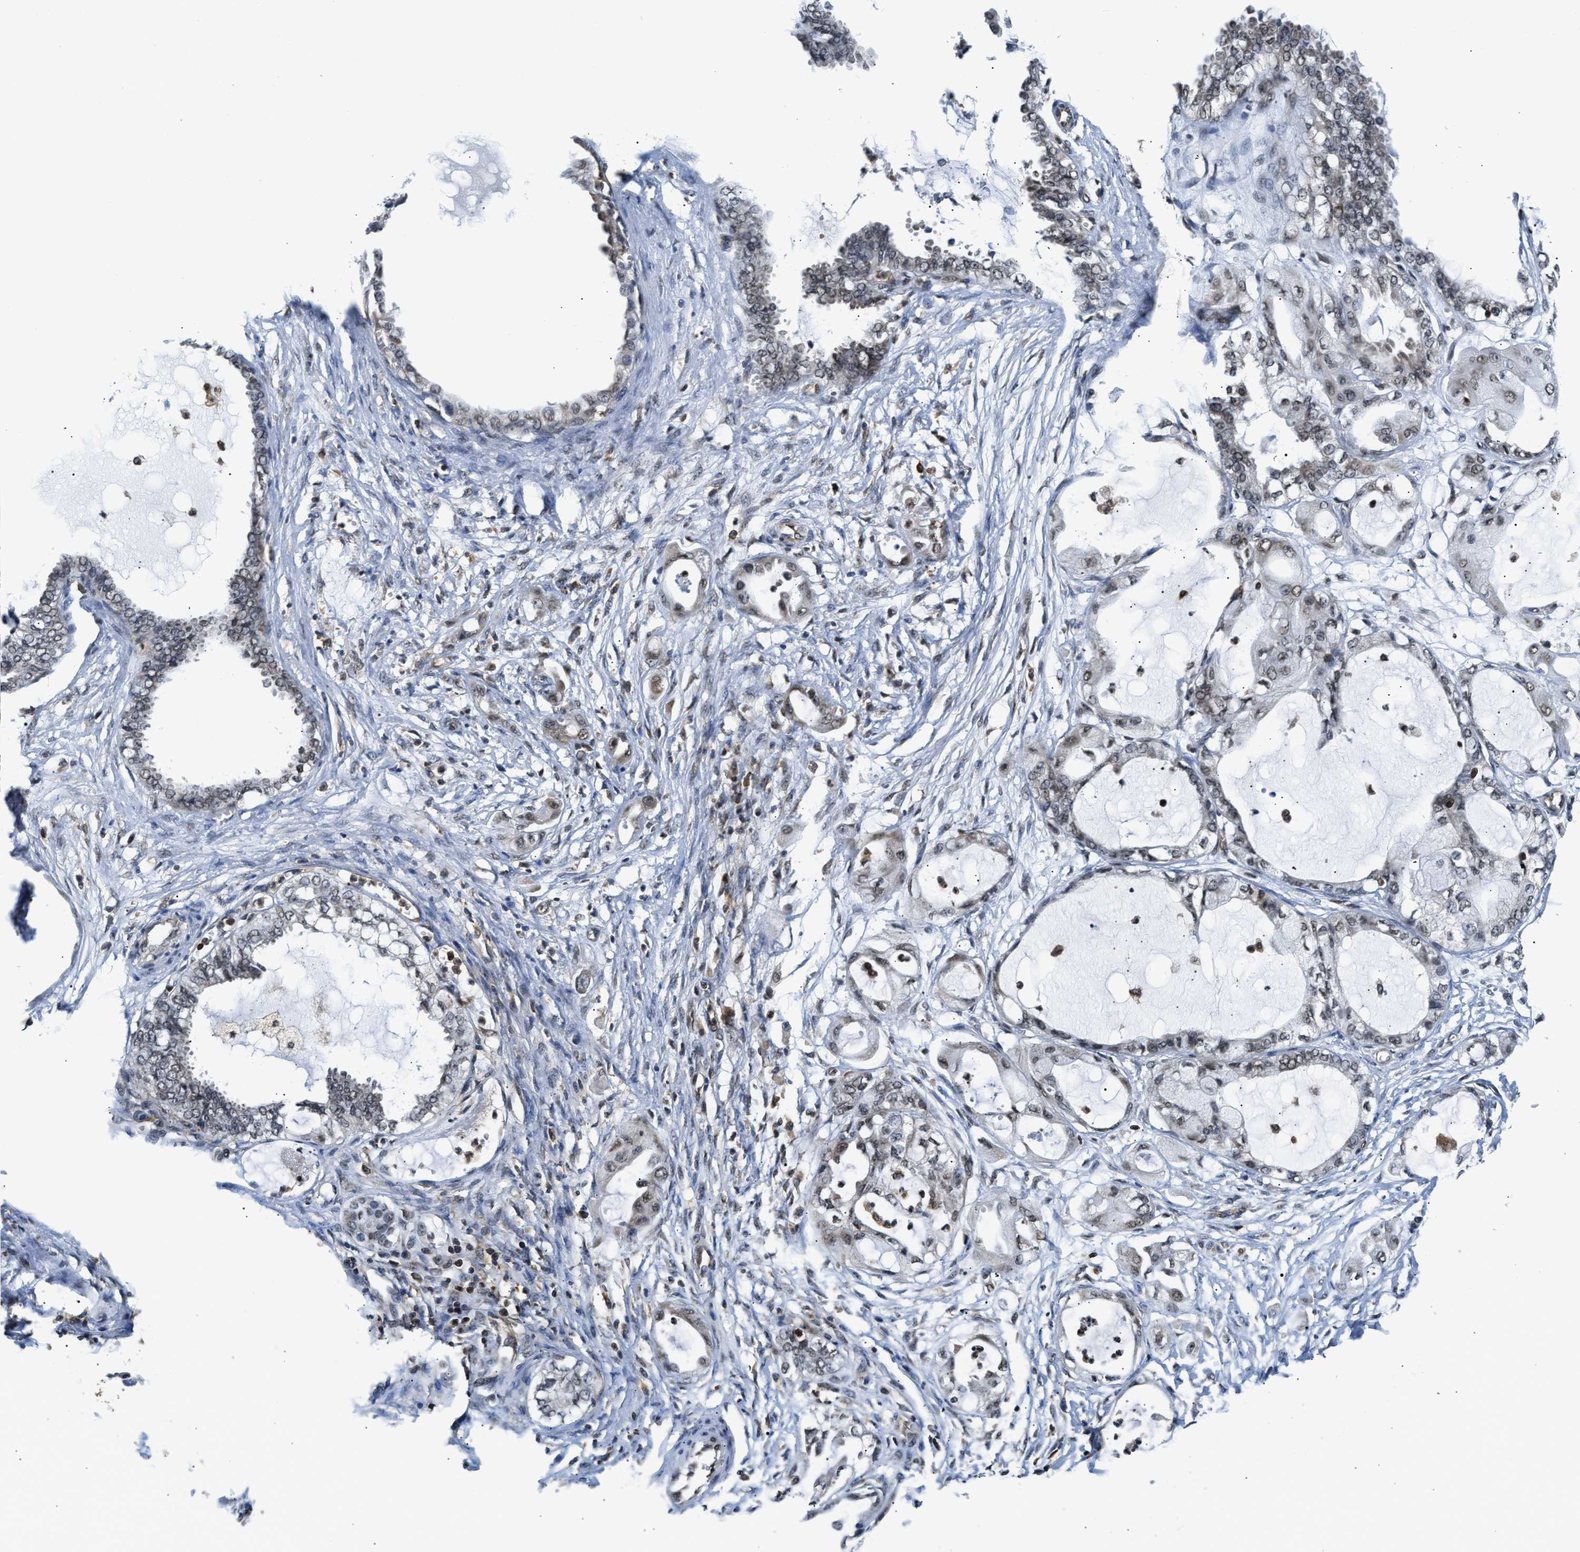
{"staining": {"intensity": "weak", "quantity": "<25%", "location": "nuclear"}, "tissue": "ovarian cancer", "cell_type": "Tumor cells", "image_type": "cancer", "snomed": [{"axis": "morphology", "description": "Carcinoma, NOS"}, {"axis": "morphology", "description": "Carcinoma, endometroid"}, {"axis": "topography", "description": "Ovary"}], "caption": "This is an IHC histopathology image of human ovarian cancer (carcinoma). There is no expression in tumor cells.", "gene": "STK10", "patient": {"sex": "female", "age": 50}}